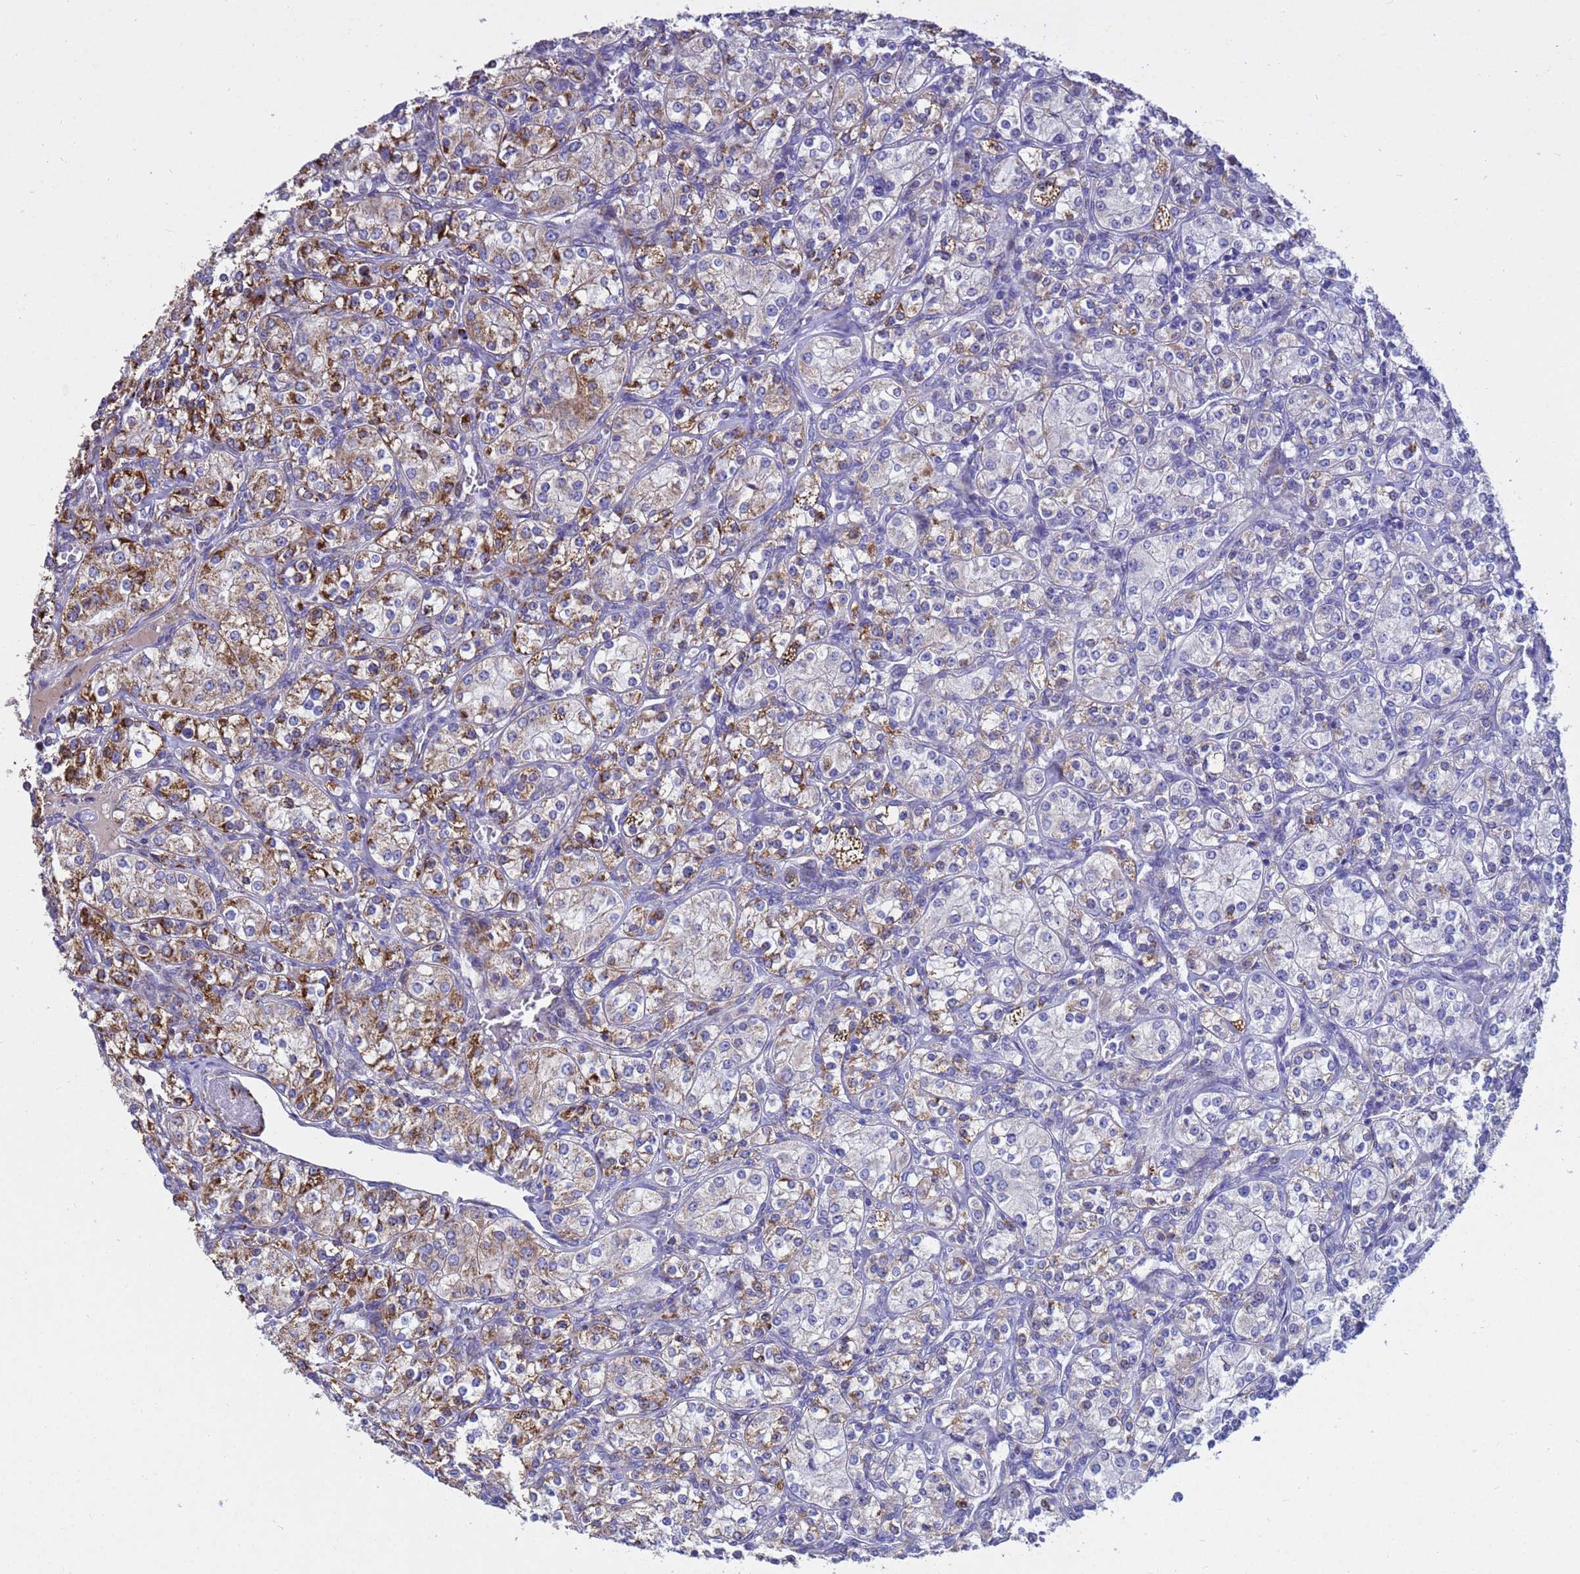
{"staining": {"intensity": "moderate", "quantity": "25%-75%", "location": "cytoplasmic/membranous"}, "tissue": "renal cancer", "cell_type": "Tumor cells", "image_type": "cancer", "snomed": [{"axis": "morphology", "description": "Adenocarcinoma, NOS"}, {"axis": "topography", "description": "Kidney"}], "caption": "Protein staining of renal cancer (adenocarcinoma) tissue reveals moderate cytoplasmic/membranous expression in approximately 25%-75% of tumor cells. The staining was performed using DAB to visualize the protein expression in brown, while the nuclei were stained in blue with hematoxylin (Magnification: 20x).", "gene": "TUBGCP3", "patient": {"sex": "male", "age": 77}}